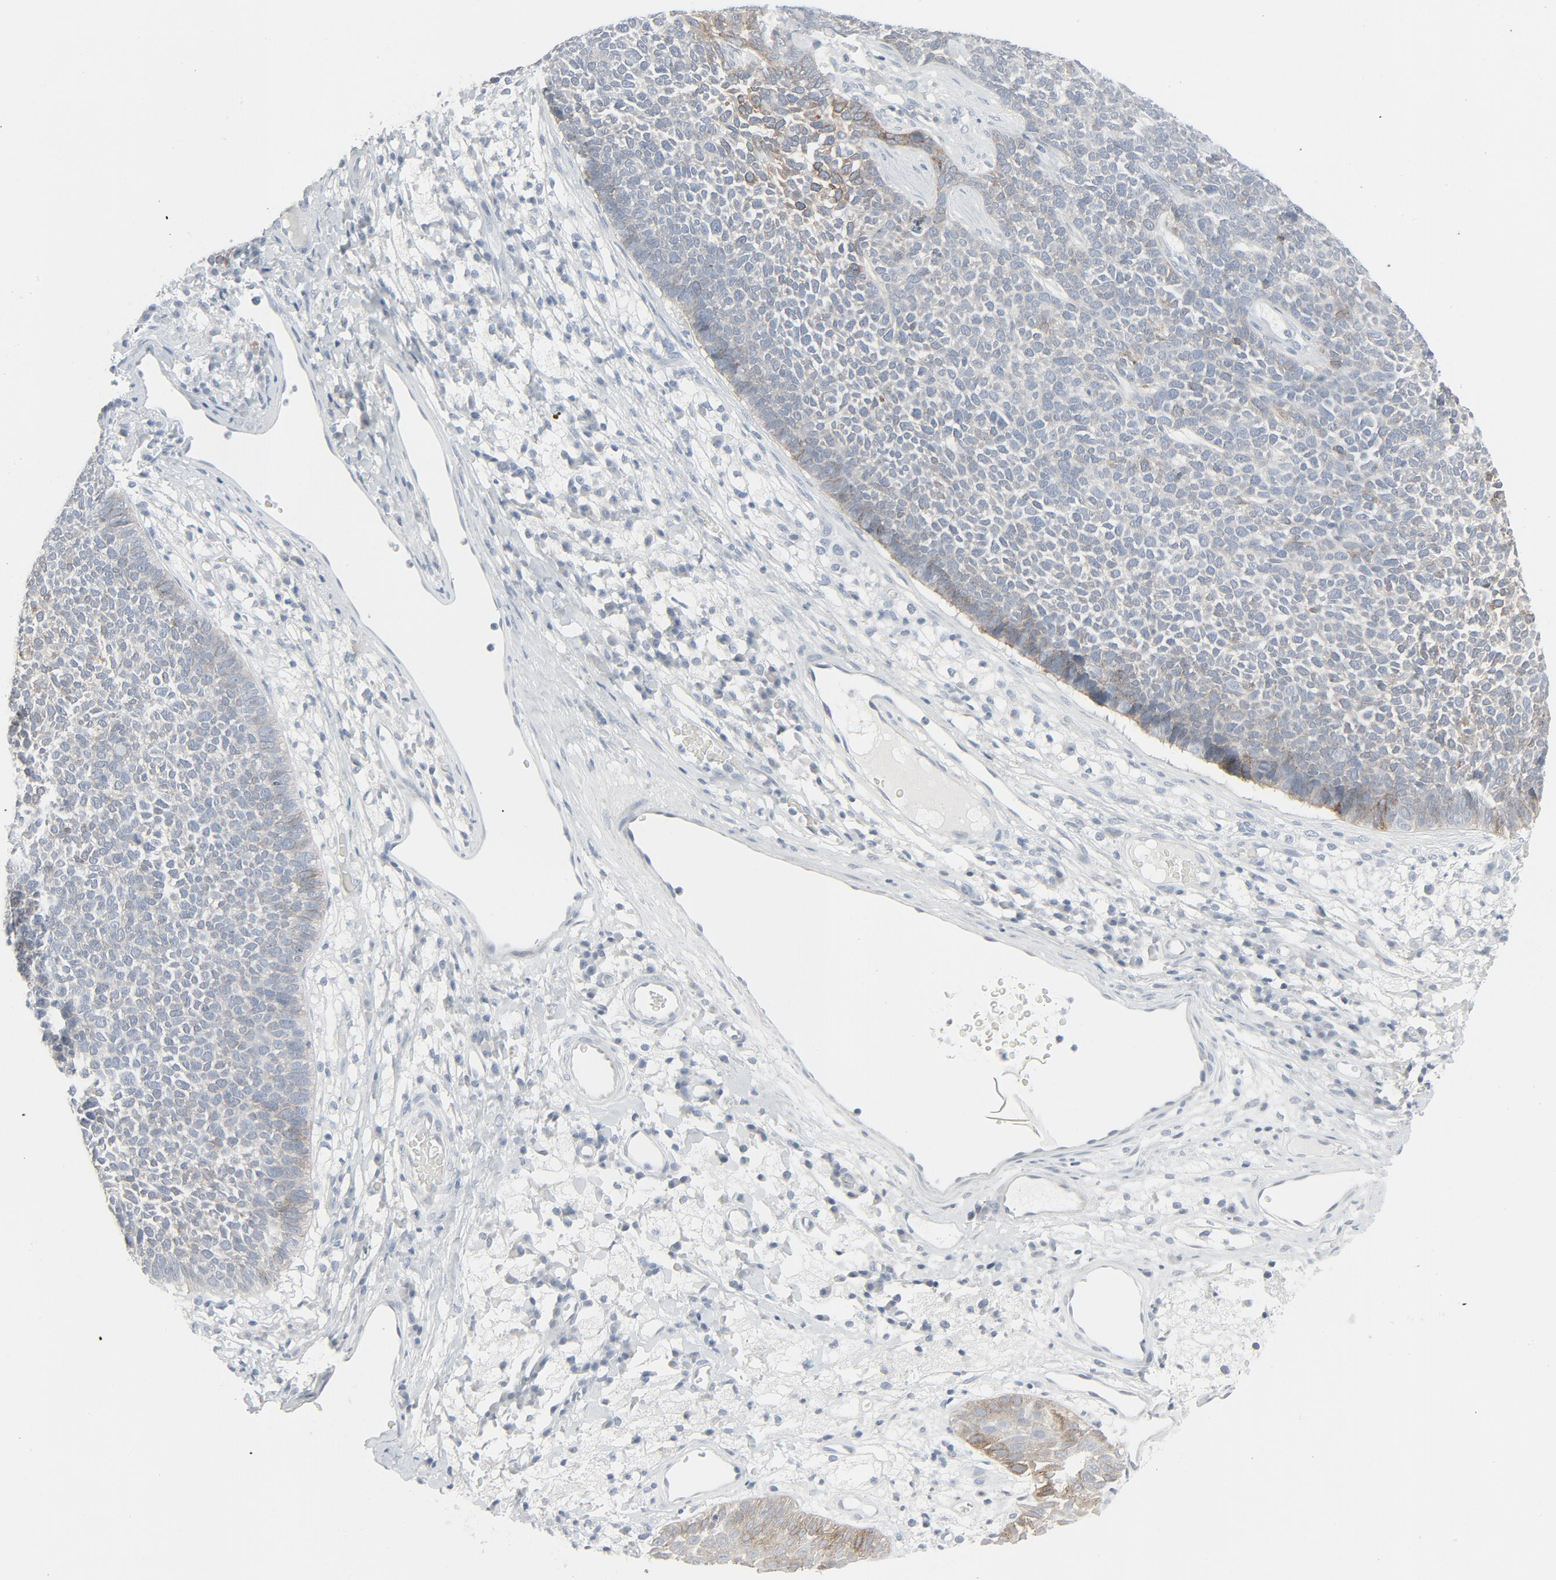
{"staining": {"intensity": "moderate", "quantity": "25%-75%", "location": "cytoplasmic/membranous"}, "tissue": "skin cancer", "cell_type": "Tumor cells", "image_type": "cancer", "snomed": [{"axis": "morphology", "description": "Basal cell carcinoma"}, {"axis": "topography", "description": "Skin"}], "caption": "Immunohistochemical staining of skin cancer (basal cell carcinoma) exhibits medium levels of moderate cytoplasmic/membranous protein expression in about 25%-75% of tumor cells. (DAB IHC, brown staining for protein, blue staining for nuclei).", "gene": "FGFR3", "patient": {"sex": "female", "age": 84}}